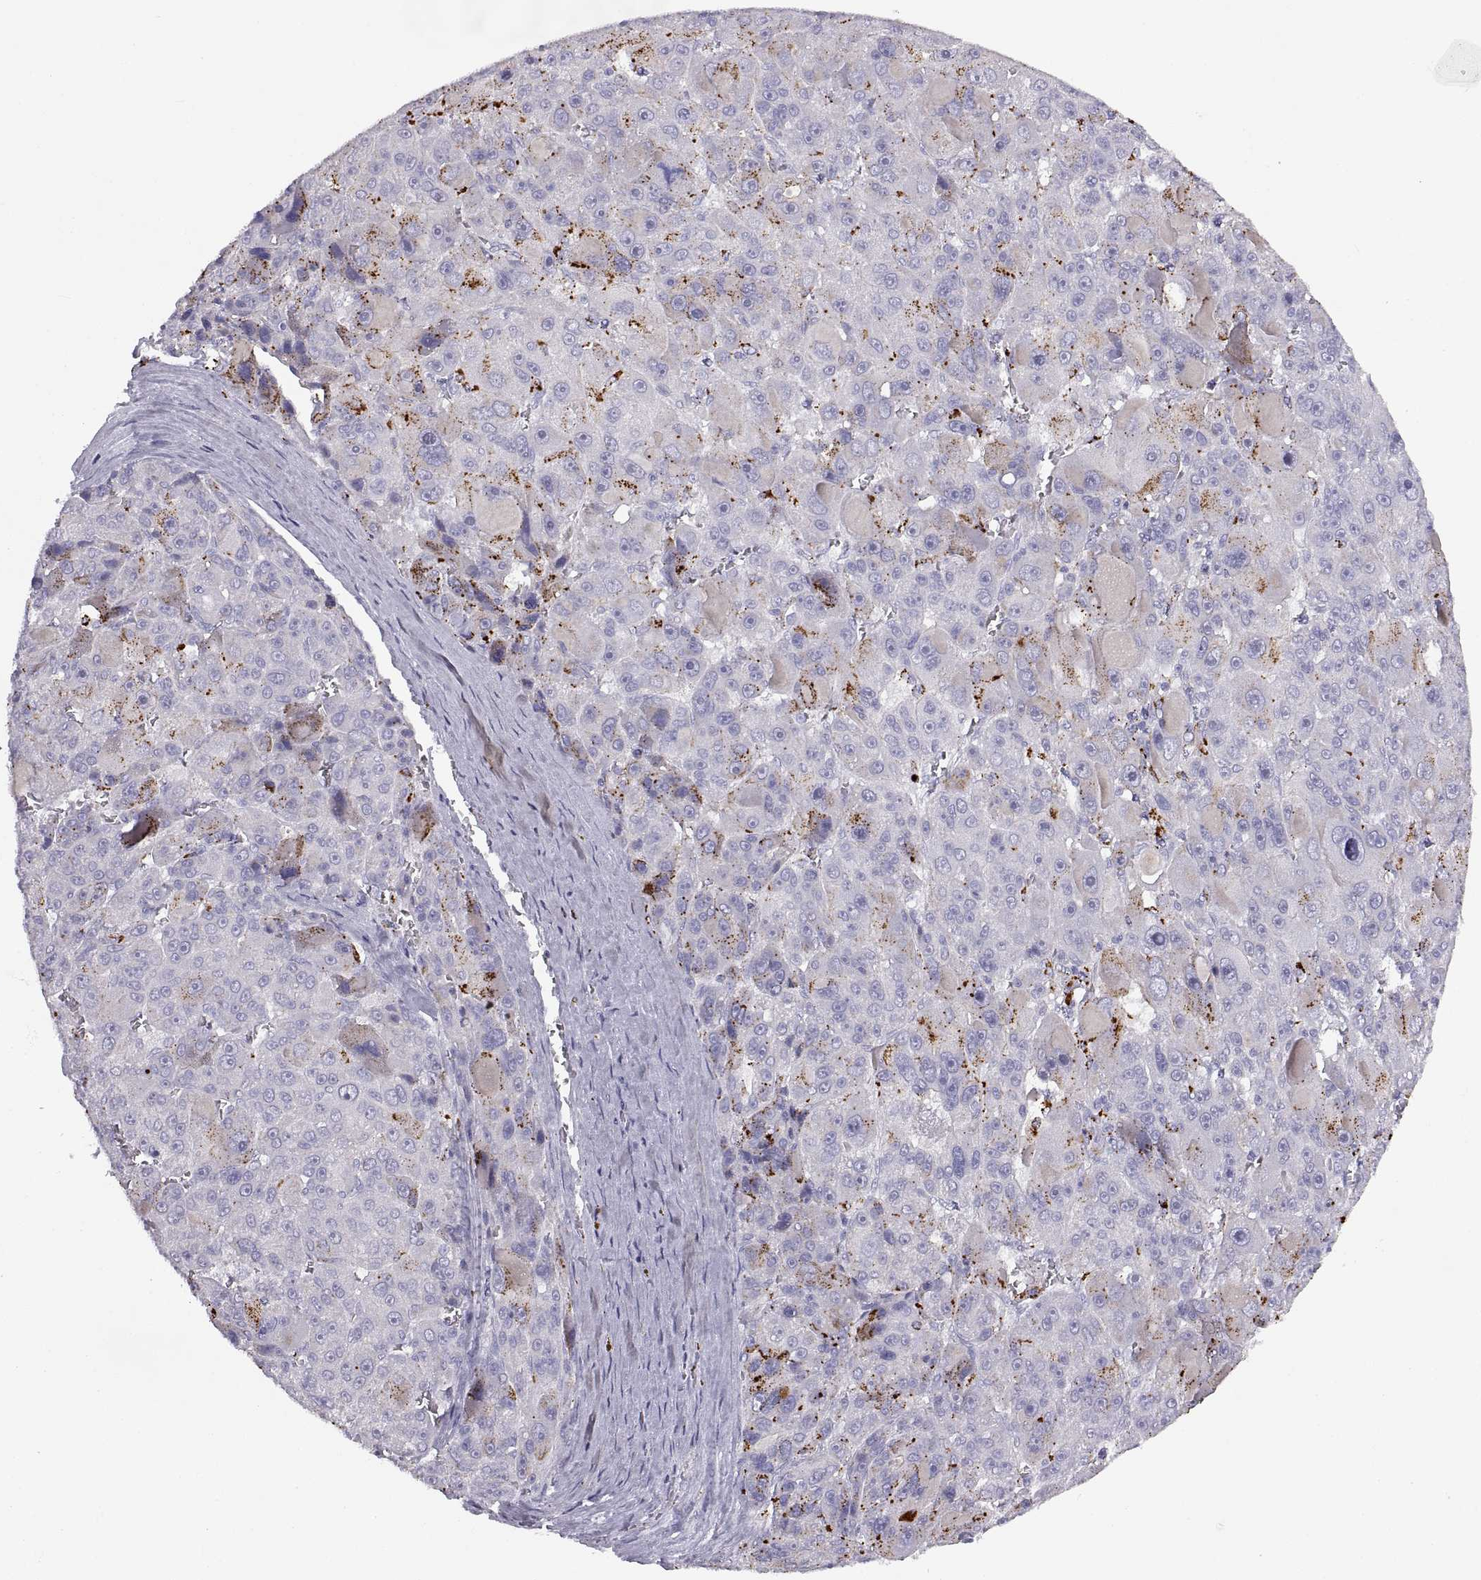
{"staining": {"intensity": "negative", "quantity": "none", "location": "none"}, "tissue": "liver cancer", "cell_type": "Tumor cells", "image_type": "cancer", "snomed": [{"axis": "morphology", "description": "Carcinoma, Hepatocellular, NOS"}, {"axis": "topography", "description": "Liver"}], "caption": "An IHC histopathology image of liver hepatocellular carcinoma is shown. There is no staining in tumor cells of liver hepatocellular carcinoma. (DAB (3,3'-diaminobenzidine) immunohistochemistry (IHC) visualized using brightfield microscopy, high magnification).", "gene": "CRYBB3", "patient": {"sex": "male", "age": 76}}